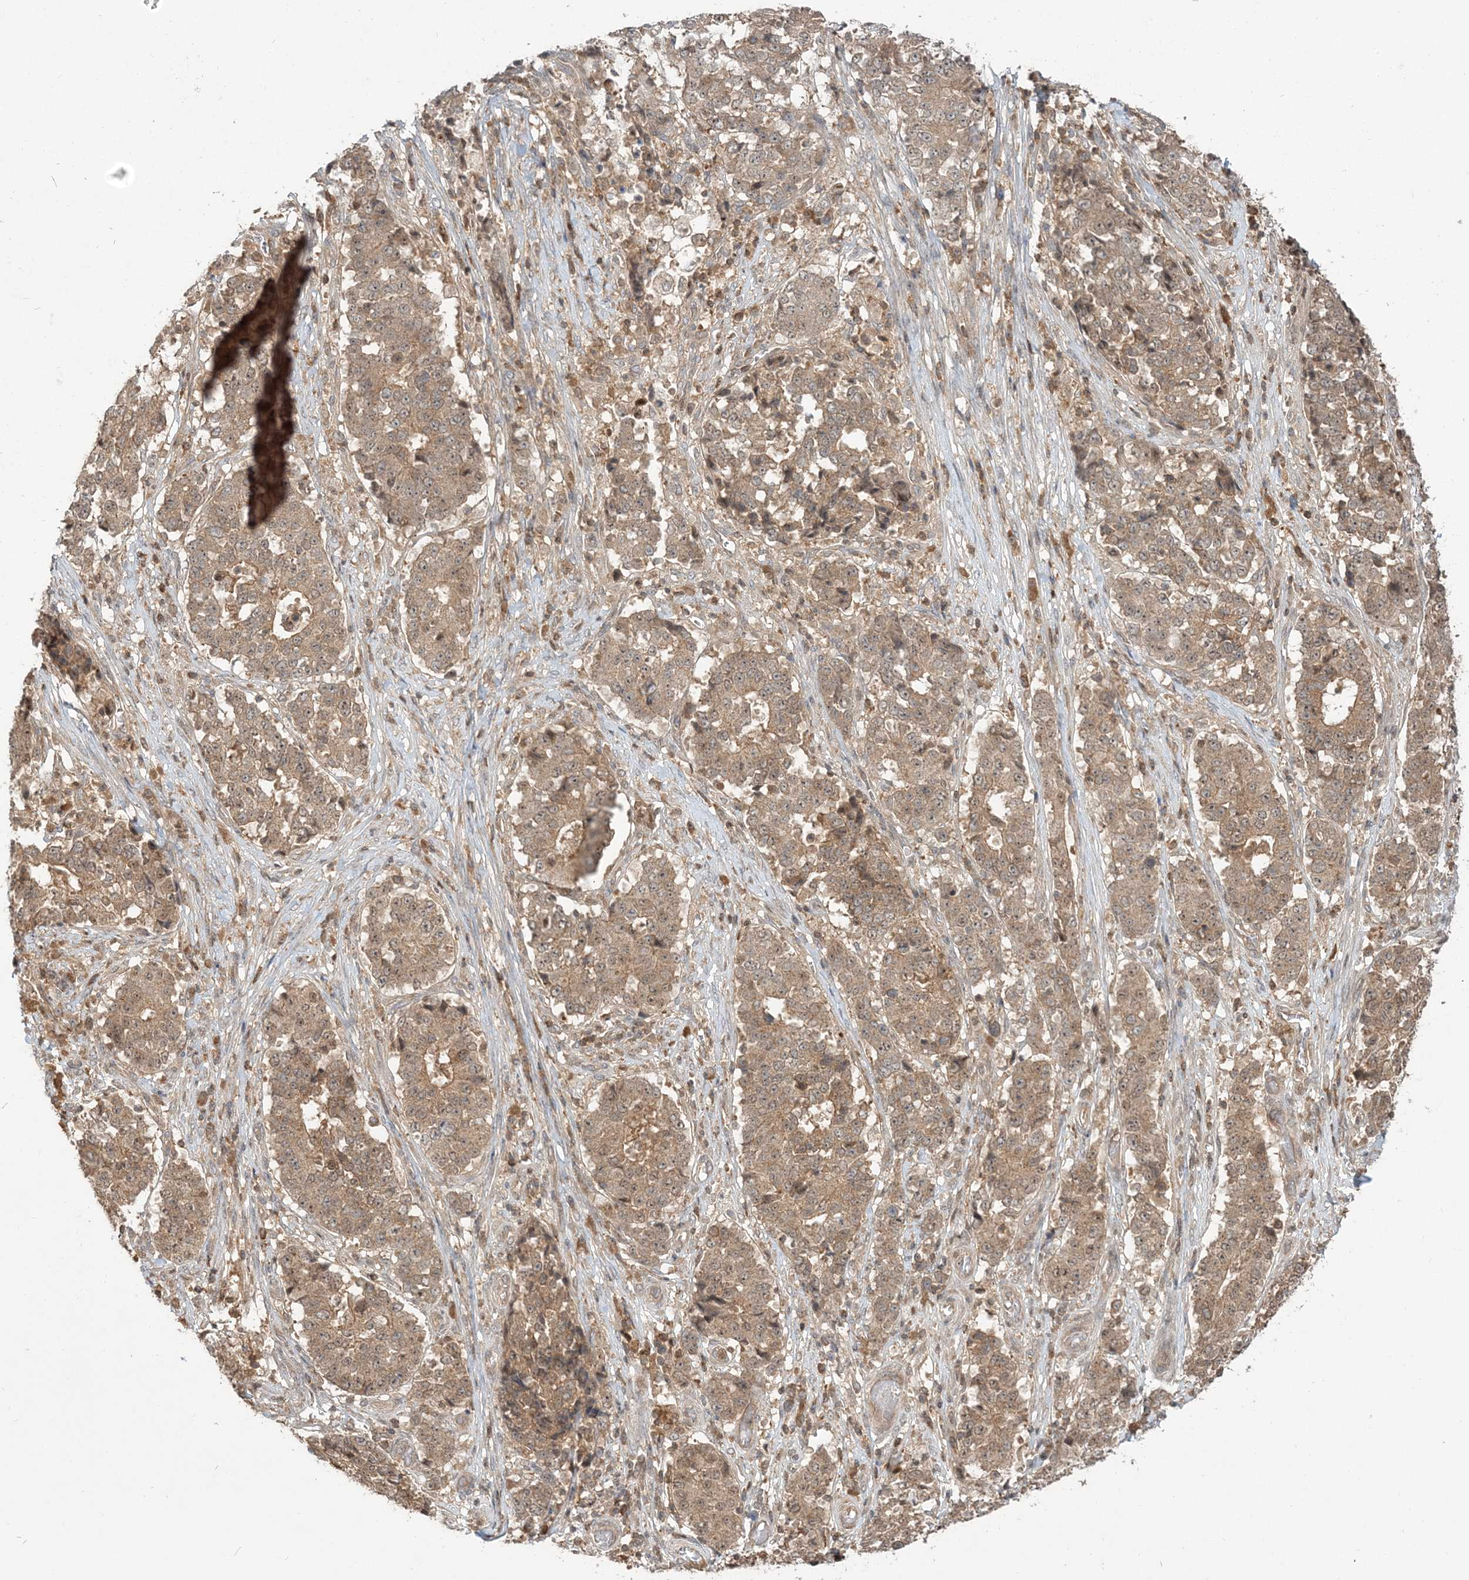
{"staining": {"intensity": "moderate", "quantity": ">75%", "location": "cytoplasmic/membranous"}, "tissue": "stomach cancer", "cell_type": "Tumor cells", "image_type": "cancer", "snomed": [{"axis": "morphology", "description": "Adenocarcinoma, NOS"}, {"axis": "topography", "description": "Stomach"}], "caption": "Adenocarcinoma (stomach) tissue shows moderate cytoplasmic/membranous positivity in about >75% of tumor cells", "gene": "CAB39", "patient": {"sex": "male", "age": 59}}